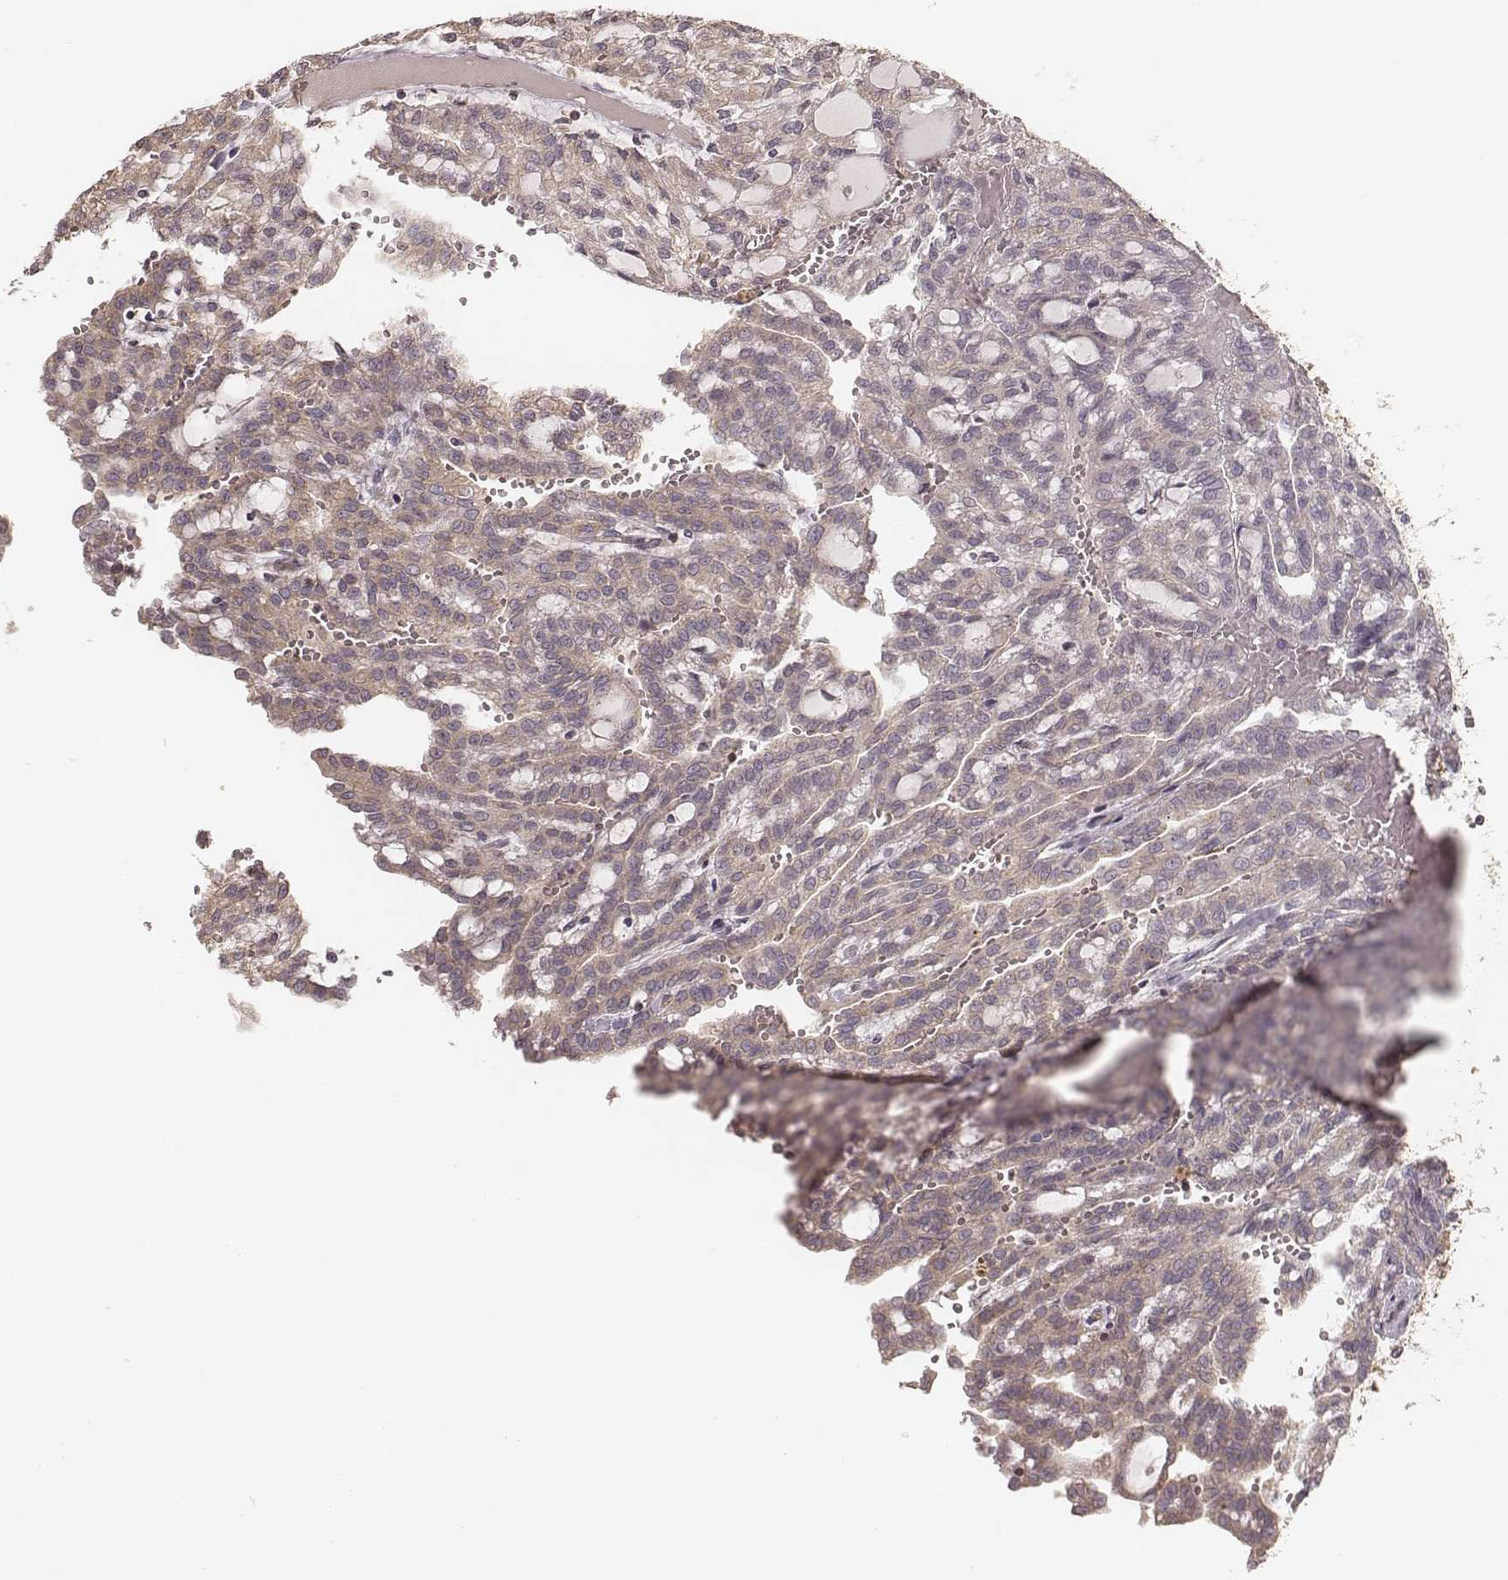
{"staining": {"intensity": "weak", "quantity": ">75%", "location": "cytoplasmic/membranous"}, "tissue": "renal cancer", "cell_type": "Tumor cells", "image_type": "cancer", "snomed": [{"axis": "morphology", "description": "Adenocarcinoma, NOS"}, {"axis": "topography", "description": "Kidney"}], "caption": "Tumor cells exhibit low levels of weak cytoplasmic/membranous positivity in approximately >75% of cells in renal adenocarcinoma.", "gene": "CARS1", "patient": {"sex": "male", "age": 63}}